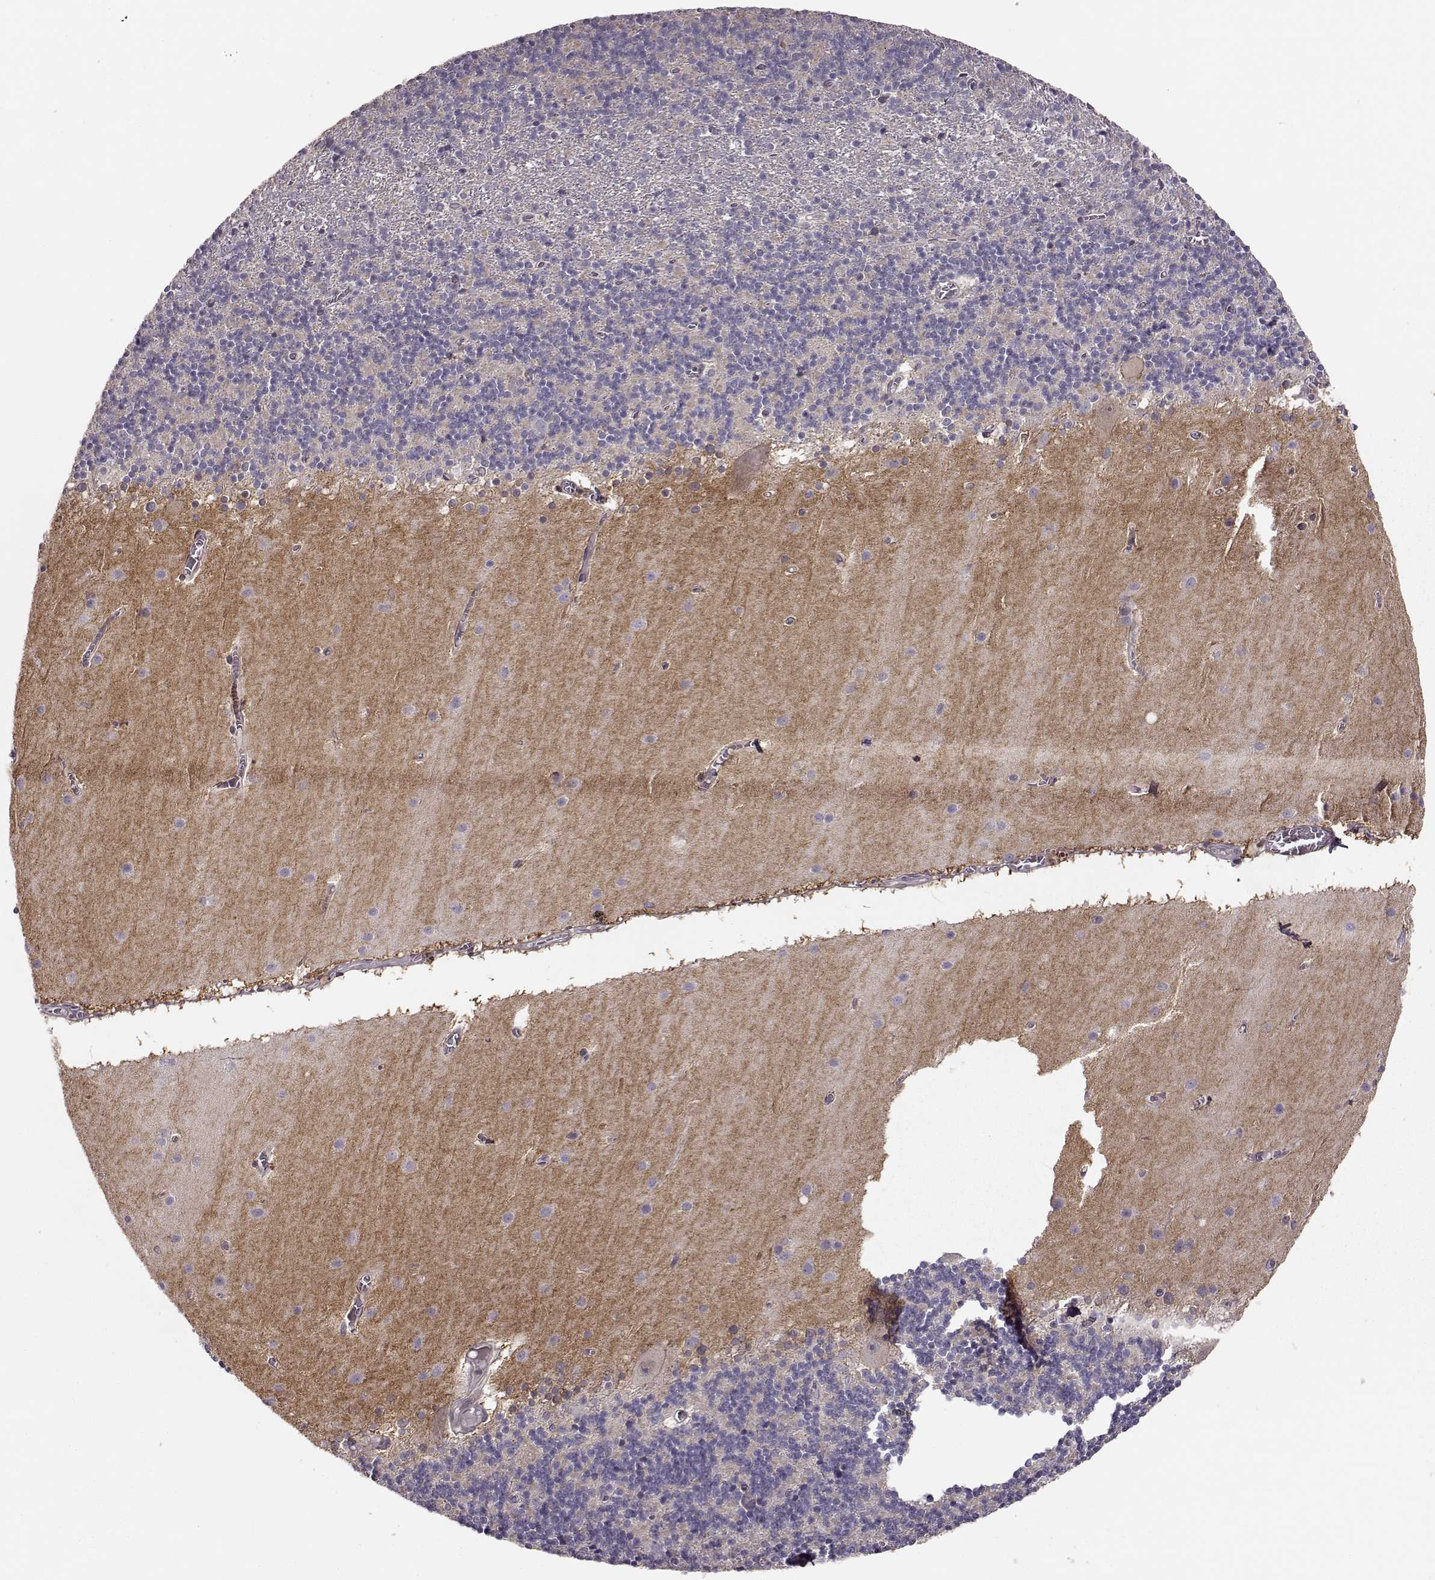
{"staining": {"intensity": "negative", "quantity": "none", "location": "none"}, "tissue": "cerebellum", "cell_type": "Cells in granular layer", "image_type": "normal", "snomed": [{"axis": "morphology", "description": "Normal tissue, NOS"}, {"axis": "topography", "description": "Cerebellum"}], "caption": "IHC of normal human cerebellum displays no positivity in cells in granular layer.", "gene": "MFSD1", "patient": {"sex": "male", "age": 70}}